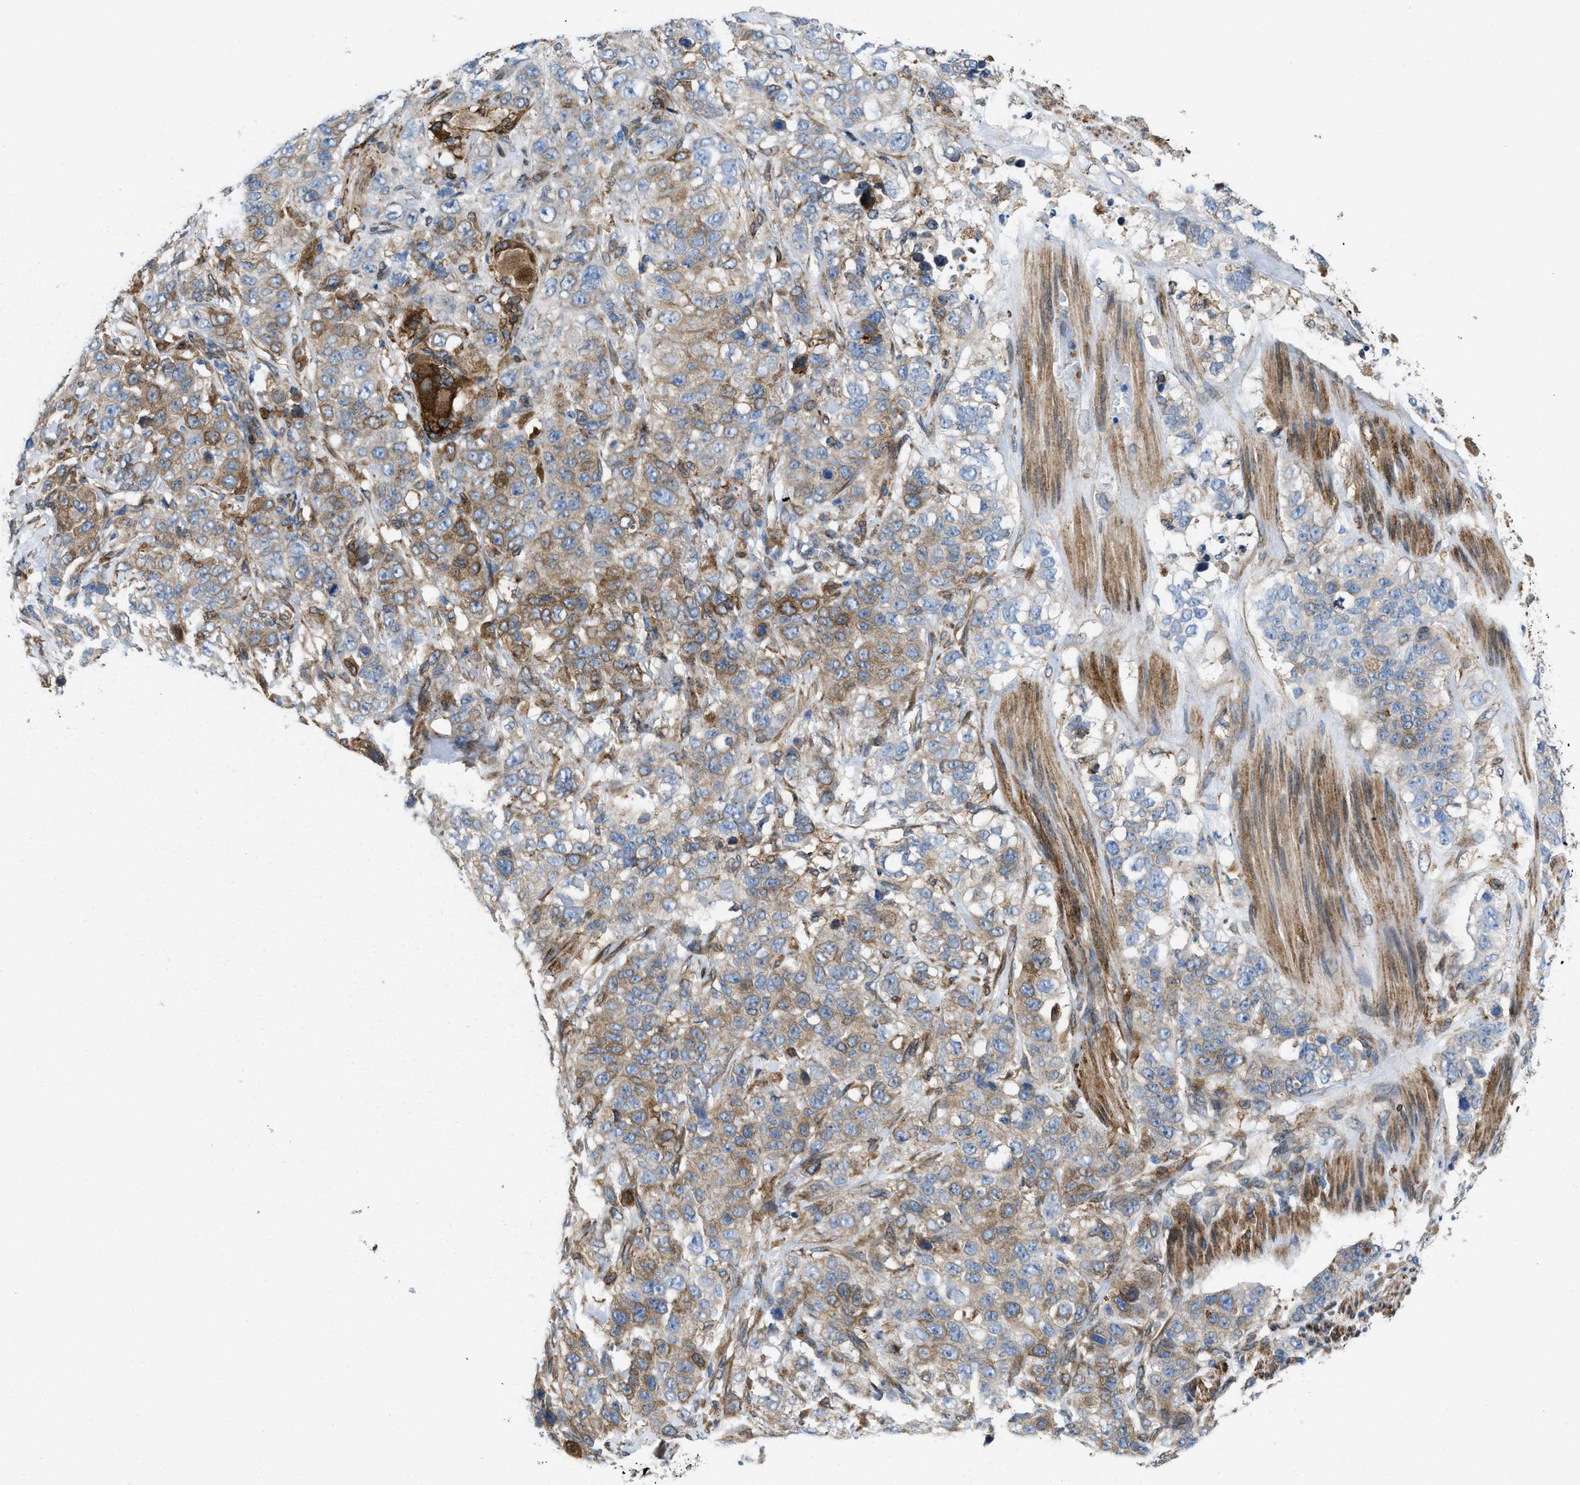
{"staining": {"intensity": "moderate", "quantity": ">75%", "location": "cytoplasmic/membranous"}, "tissue": "stomach cancer", "cell_type": "Tumor cells", "image_type": "cancer", "snomed": [{"axis": "morphology", "description": "Adenocarcinoma, NOS"}, {"axis": "topography", "description": "Stomach"}], "caption": "A histopathology image of human stomach cancer (adenocarcinoma) stained for a protein exhibits moderate cytoplasmic/membranous brown staining in tumor cells. (Stains: DAB (3,3'-diaminobenzidine) in brown, nuclei in blue, Microscopy: brightfield microscopy at high magnification).", "gene": "ERLIN2", "patient": {"sex": "male", "age": 48}}